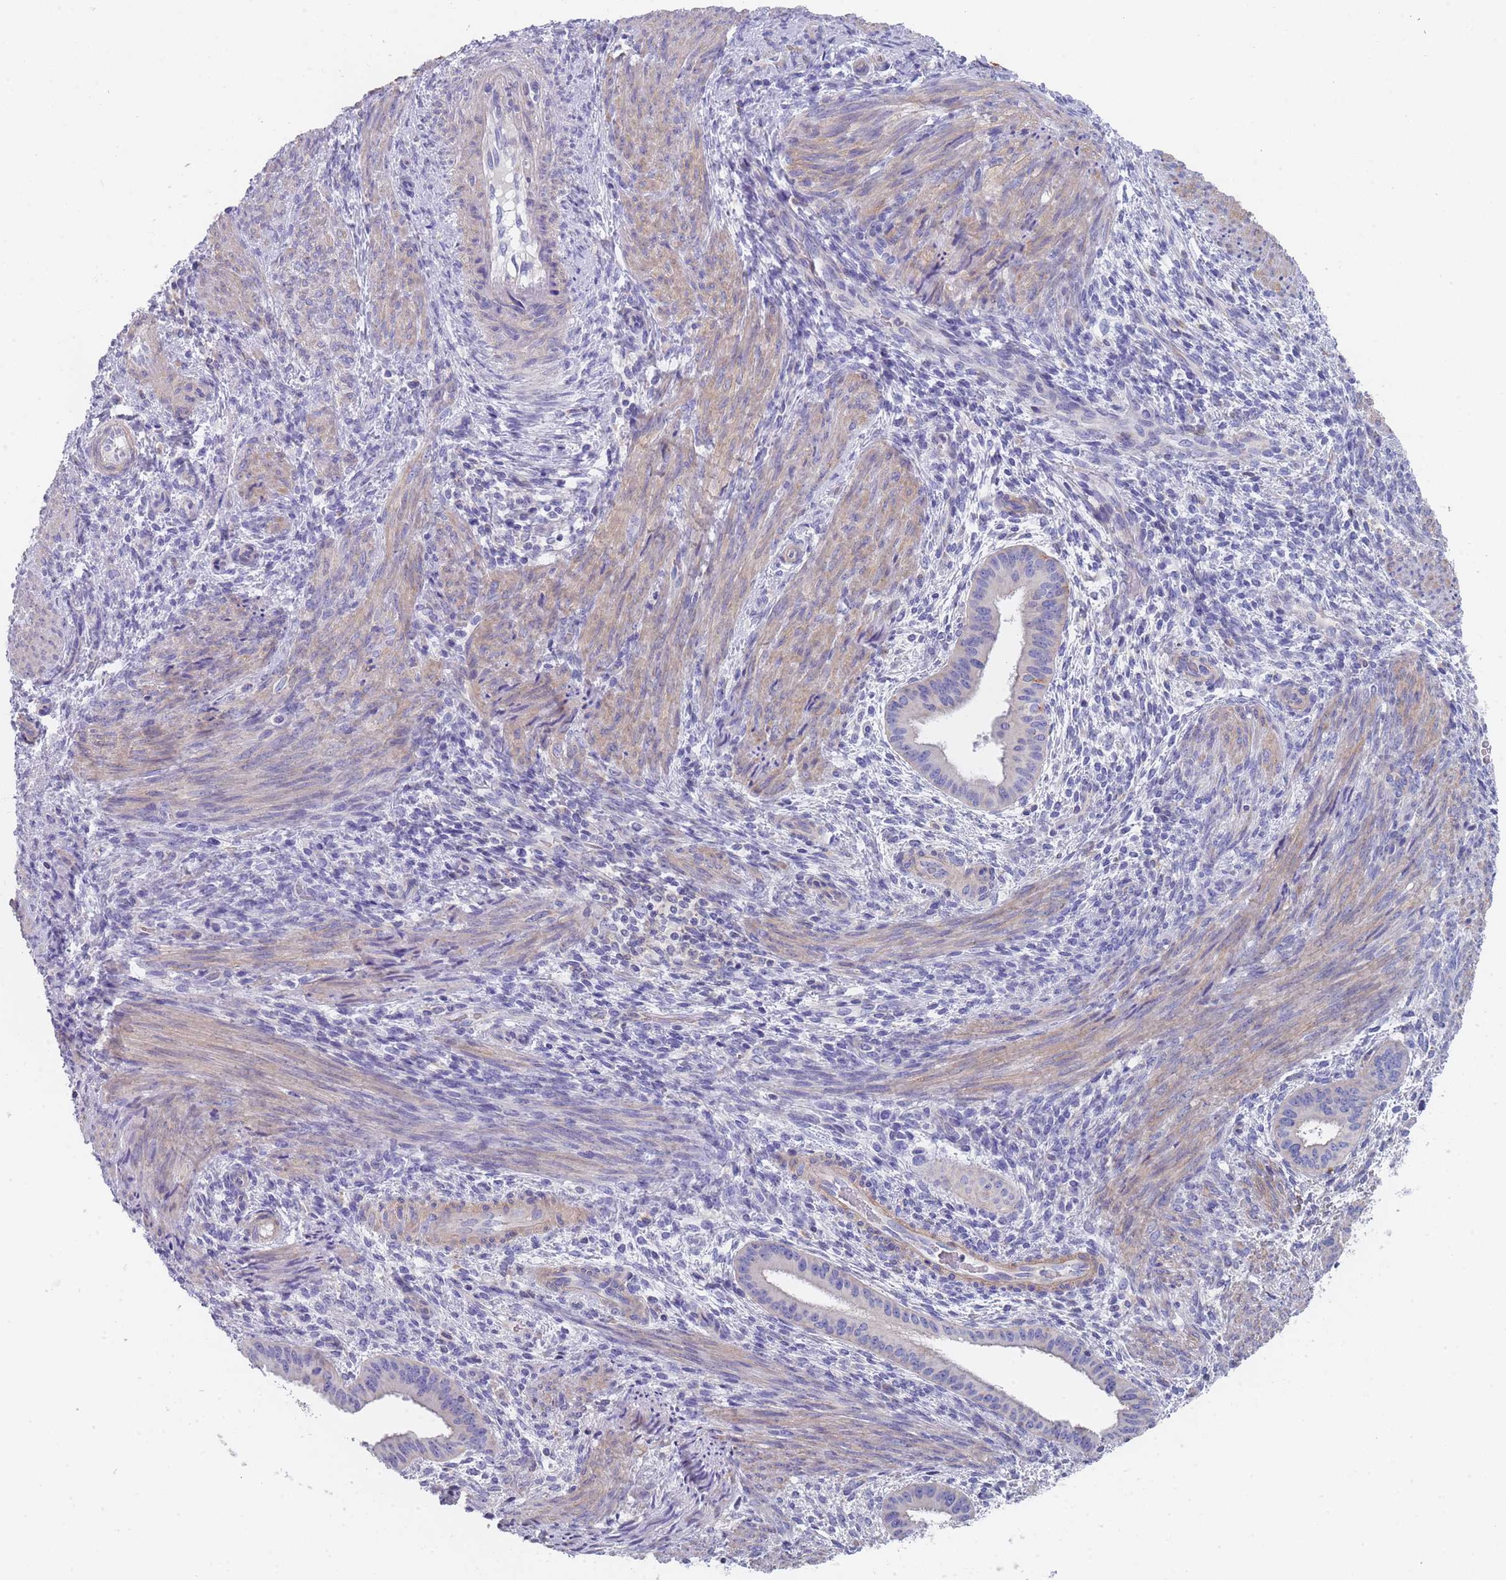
{"staining": {"intensity": "weak", "quantity": "<25%", "location": "cytoplasmic/membranous"}, "tissue": "endometrium", "cell_type": "Cells in endometrial stroma", "image_type": "normal", "snomed": [{"axis": "morphology", "description": "Normal tissue, NOS"}, {"axis": "topography", "description": "Endometrium"}], "caption": "This image is of normal endometrium stained with immunohistochemistry (IHC) to label a protein in brown with the nuclei are counter-stained blue. There is no staining in cells in endometrial stroma. Brightfield microscopy of IHC stained with DAB (brown) and hematoxylin (blue), captured at high magnification.", "gene": "SCCPDH", "patient": {"sex": "female", "age": 36}}